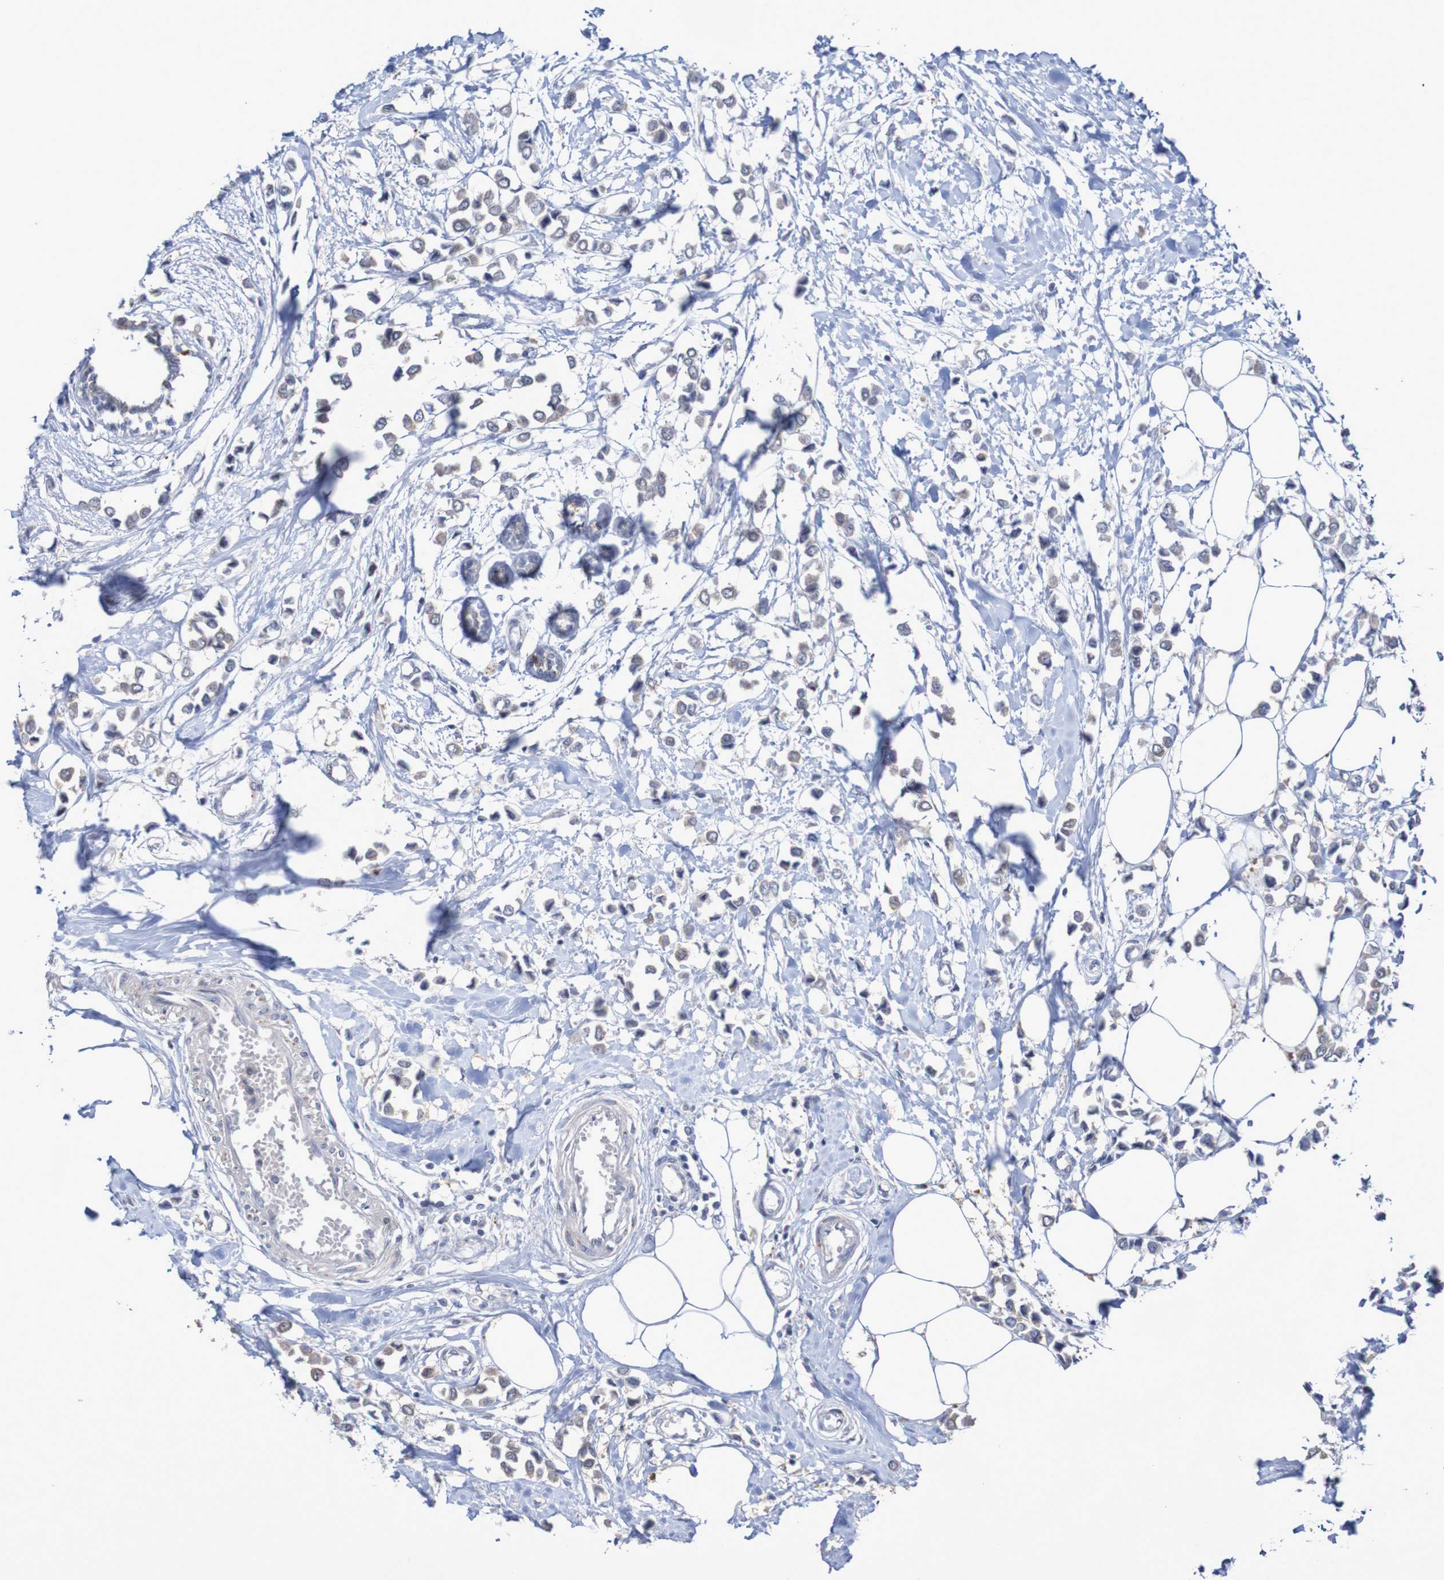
{"staining": {"intensity": "negative", "quantity": "none", "location": "none"}, "tissue": "breast cancer", "cell_type": "Tumor cells", "image_type": "cancer", "snomed": [{"axis": "morphology", "description": "Lobular carcinoma"}, {"axis": "topography", "description": "Breast"}], "caption": "The photomicrograph shows no staining of tumor cells in breast cancer (lobular carcinoma). (DAB (3,3'-diaminobenzidine) IHC visualized using brightfield microscopy, high magnification).", "gene": "FBP2", "patient": {"sex": "female", "age": 51}}